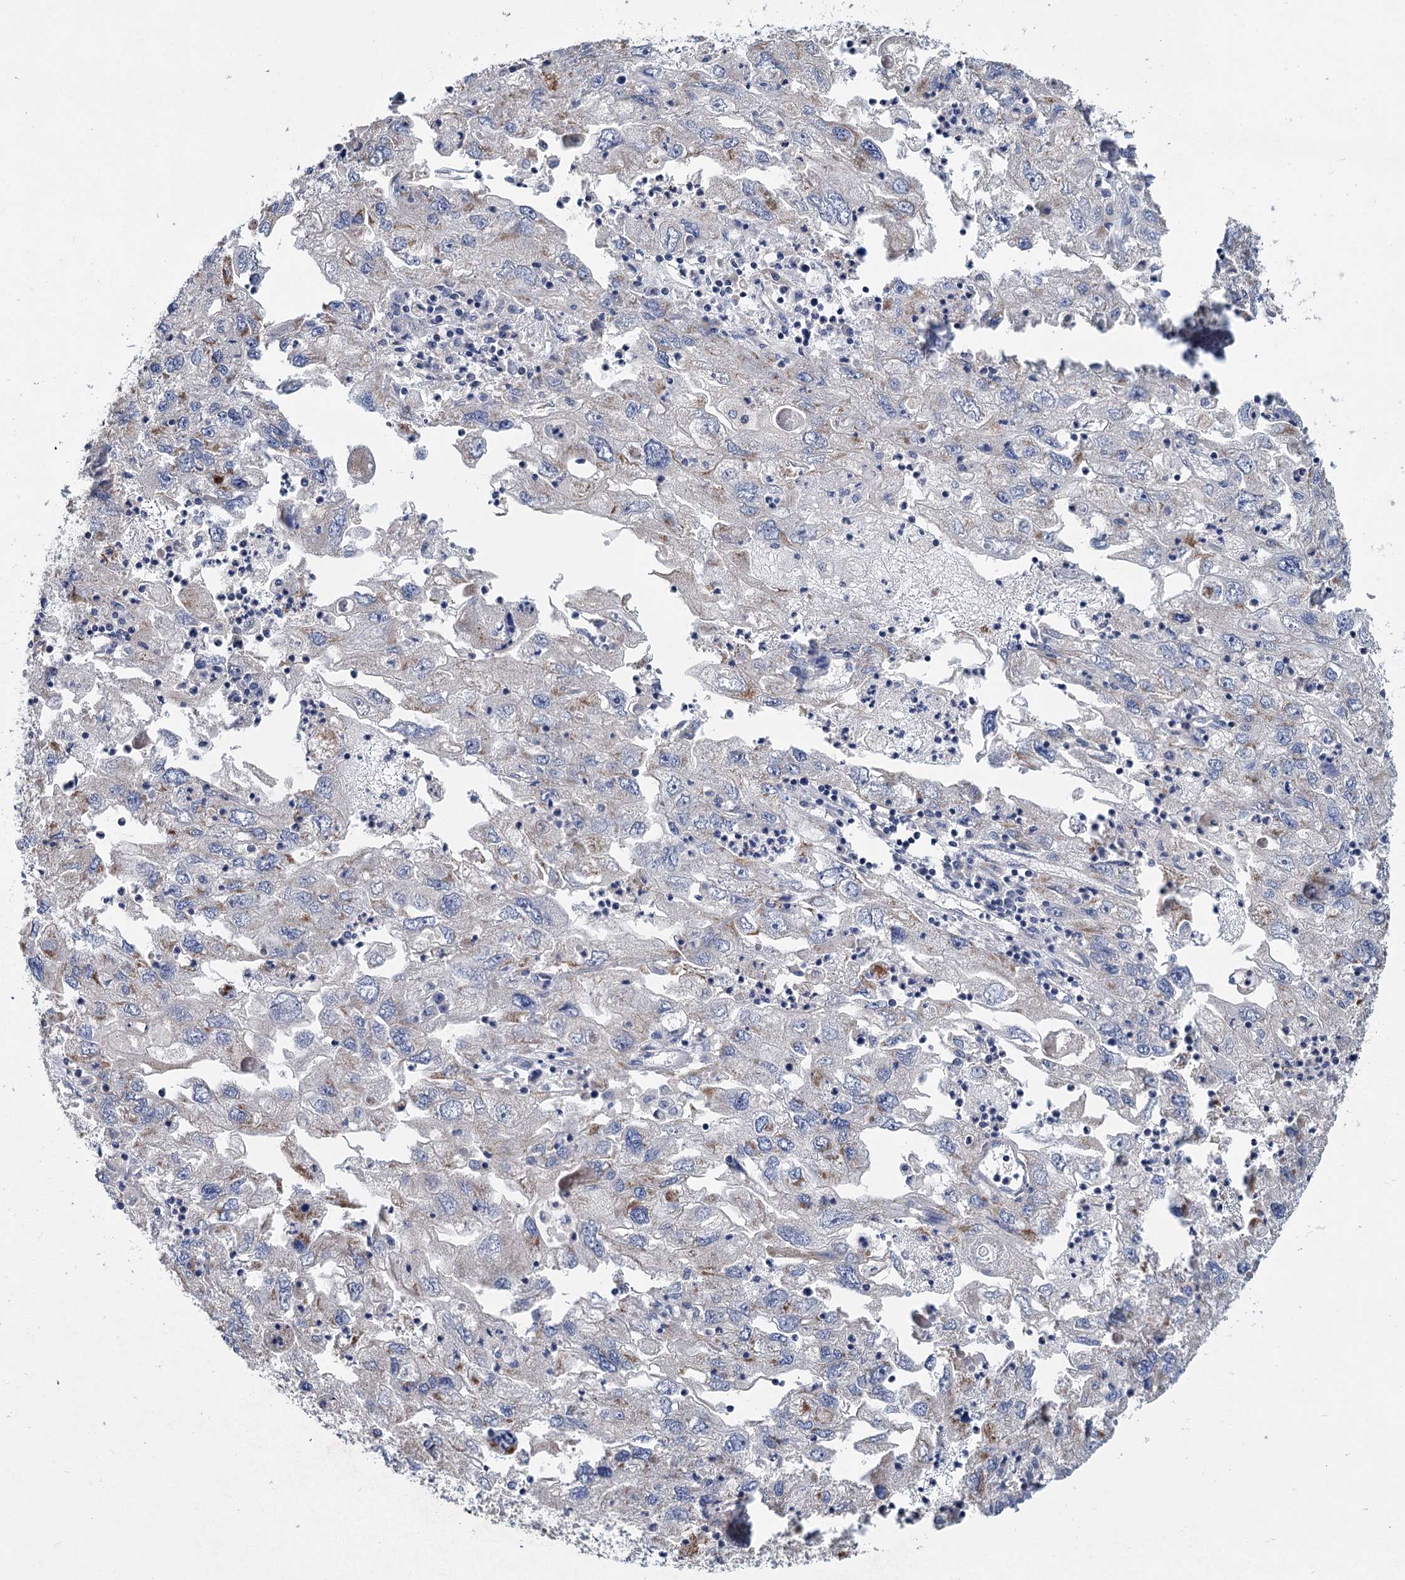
{"staining": {"intensity": "weak", "quantity": "<25%", "location": "cytoplasmic/membranous"}, "tissue": "endometrial cancer", "cell_type": "Tumor cells", "image_type": "cancer", "snomed": [{"axis": "morphology", "description": "Adenocarcinoma, NOS"}, {"axis": "topography", "description": "Endometrium"}], "caption": "Adenocarcinoma (endometrial) stained for a protein using immunohistochemistry (IHC) displays no expression tumor cells.", "gene": "ANKRD16", "patient": {"sex": "female", "age": 49}}